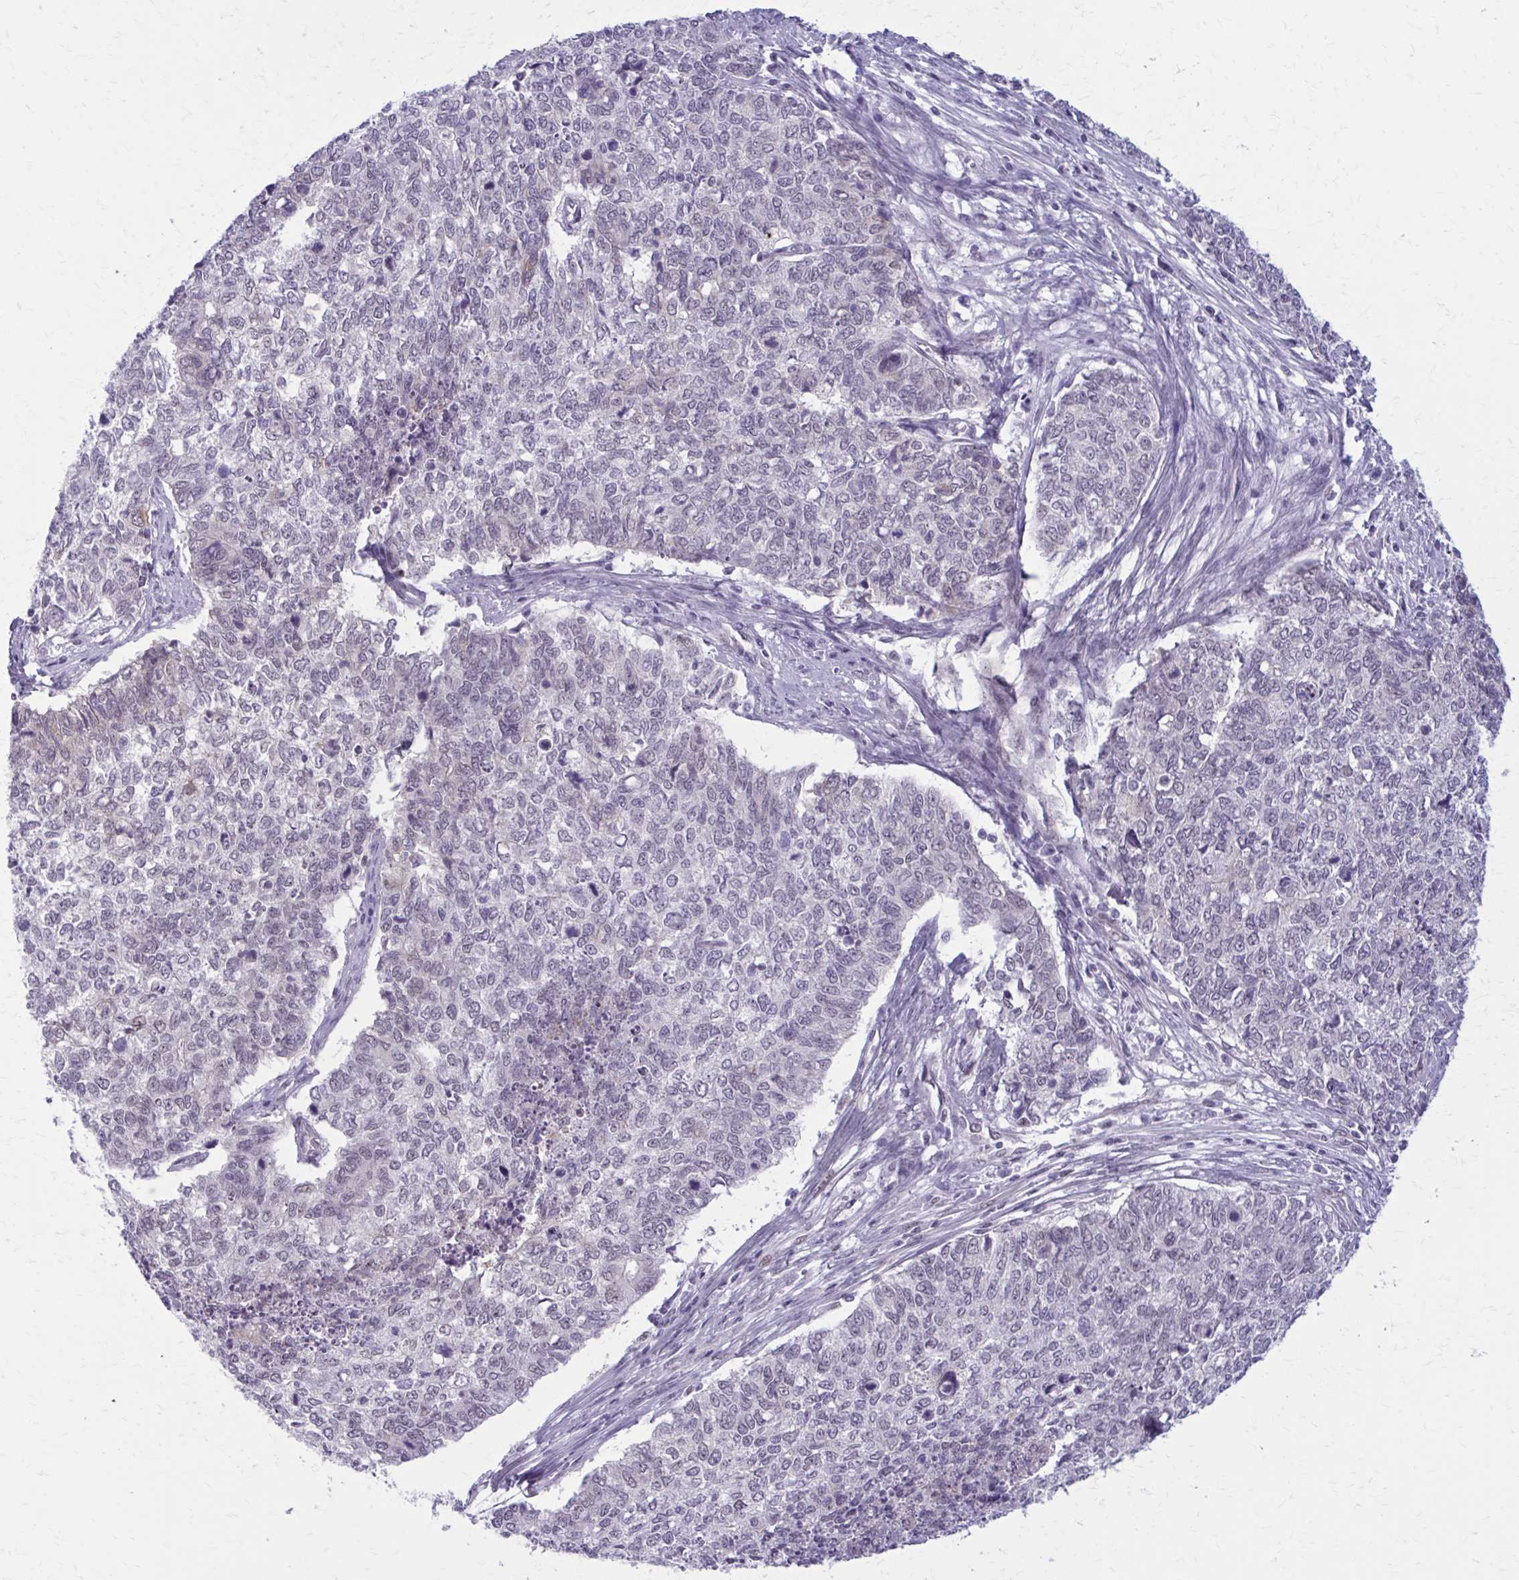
{"staining": {"intensity": "negative", "quantity": "none", "location": "none"}, "tissue": "cervical cancer", "cell_type": "Tumor cells", "image_type": "cancer", "snomed": [{"axis": "morphology", "description": "Adenocarcinoma, NOS"}, {"axis": "topography", "description": "Cervix"}], "caption": "Immunohistochemistry (IHC) histopathology image of neoplastic tissue: human cervical cancer (adenocarcinoma) stained with DAB shows no significant protein staining in tumor cells.", "gene": "NUMBL", "patient": {"sex": "female", "age": 63}}